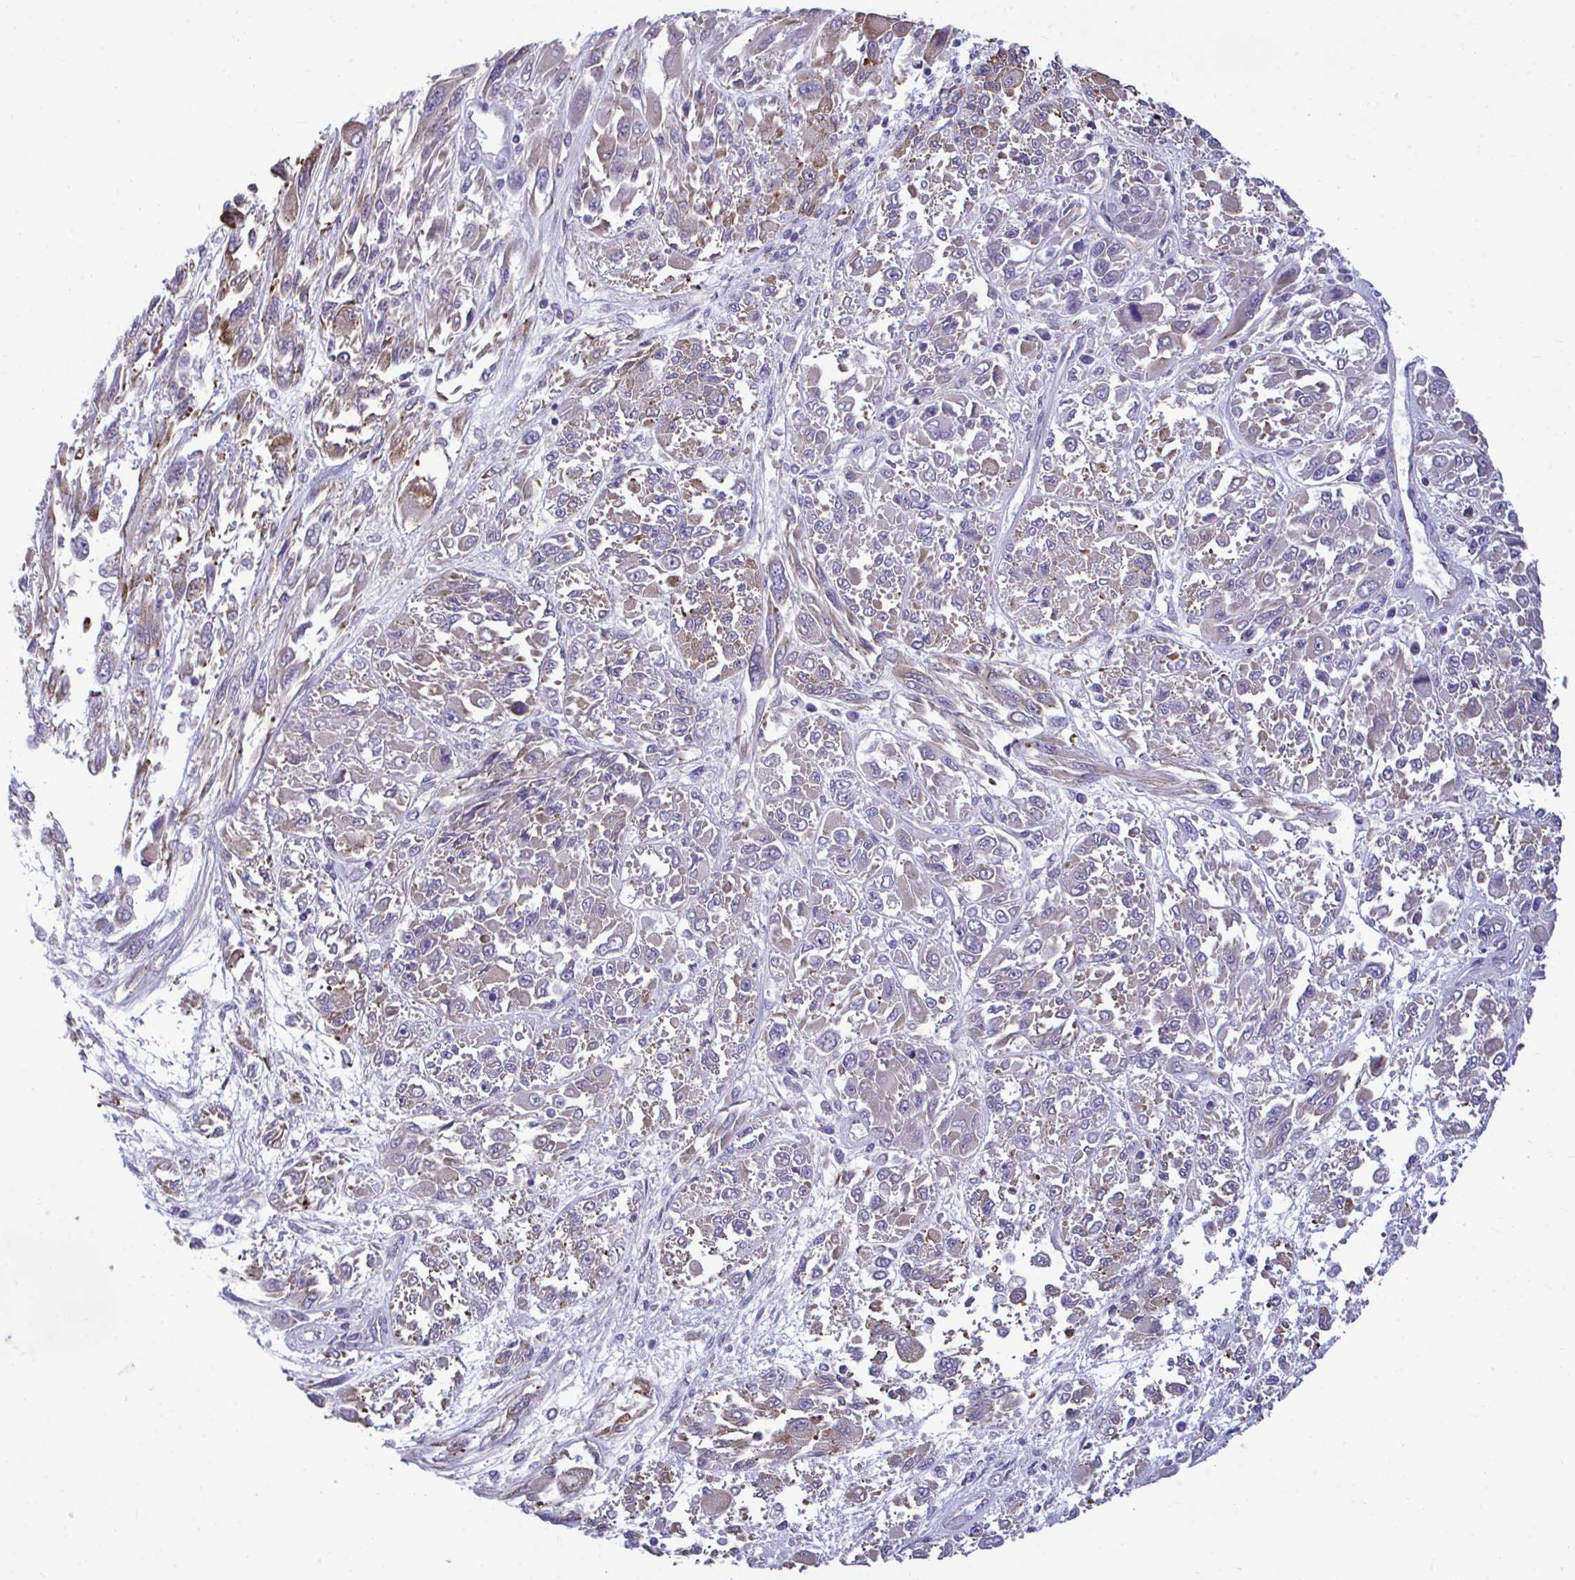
{"staining": {"intensity": "weak", "quantity": "<25%", "location": "cytoplasmic/membranous"}, "tissue": "melanoma", "cell_type": "Tumor cells", "image_type": "cancer", "snomed": [{"axis": "morphology", "description": "Malignant melanoma, NOS"}, {"axis": "topography", "description": "Skin"}], "caption": "A high-resolution image shows immunohistochemistry (IHC) staining of melanoma, which reveals no significant expression in tumor cells.", "gene": "PIGK", "patient": {"sex": "female", "age": 91}}